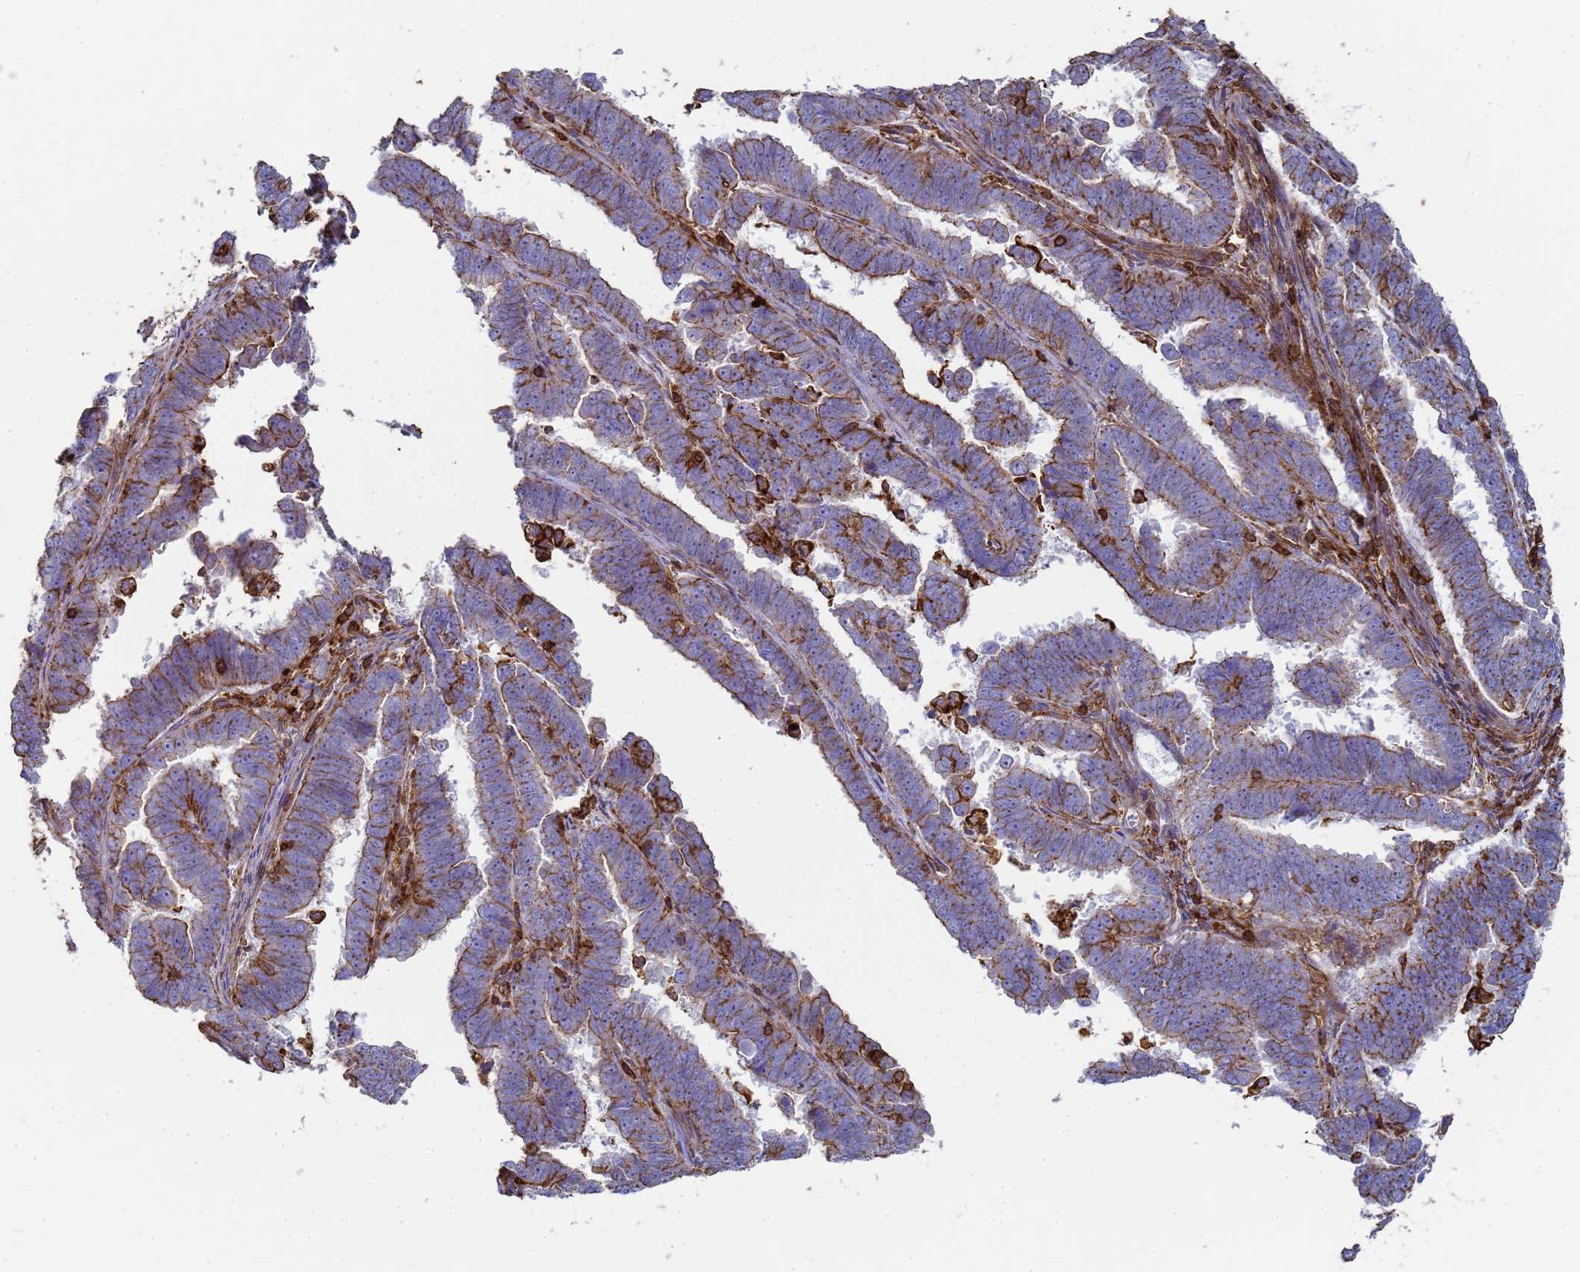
{"staining": {"intensity": "weak", "quantity": ">75%", "location": "cytoplasmic/membranous"}, "tissue": "endometrial cancer", "cell_type": "Tumor cells", "image_type": "cancer", "snomed": [{"axis": "morphology", "description": "Adenocarcinoma, NOS"}, {"axis": "topography", "description": "Endometrium"}], "caption": "Human endometrial adenocarcinoma stained with a brown dye shows weak cytoplasmic/membranous positive staining in about >75% of tumor cells.", "gene": "ACTB", "patient": {"sex": "female", "age": 75}}